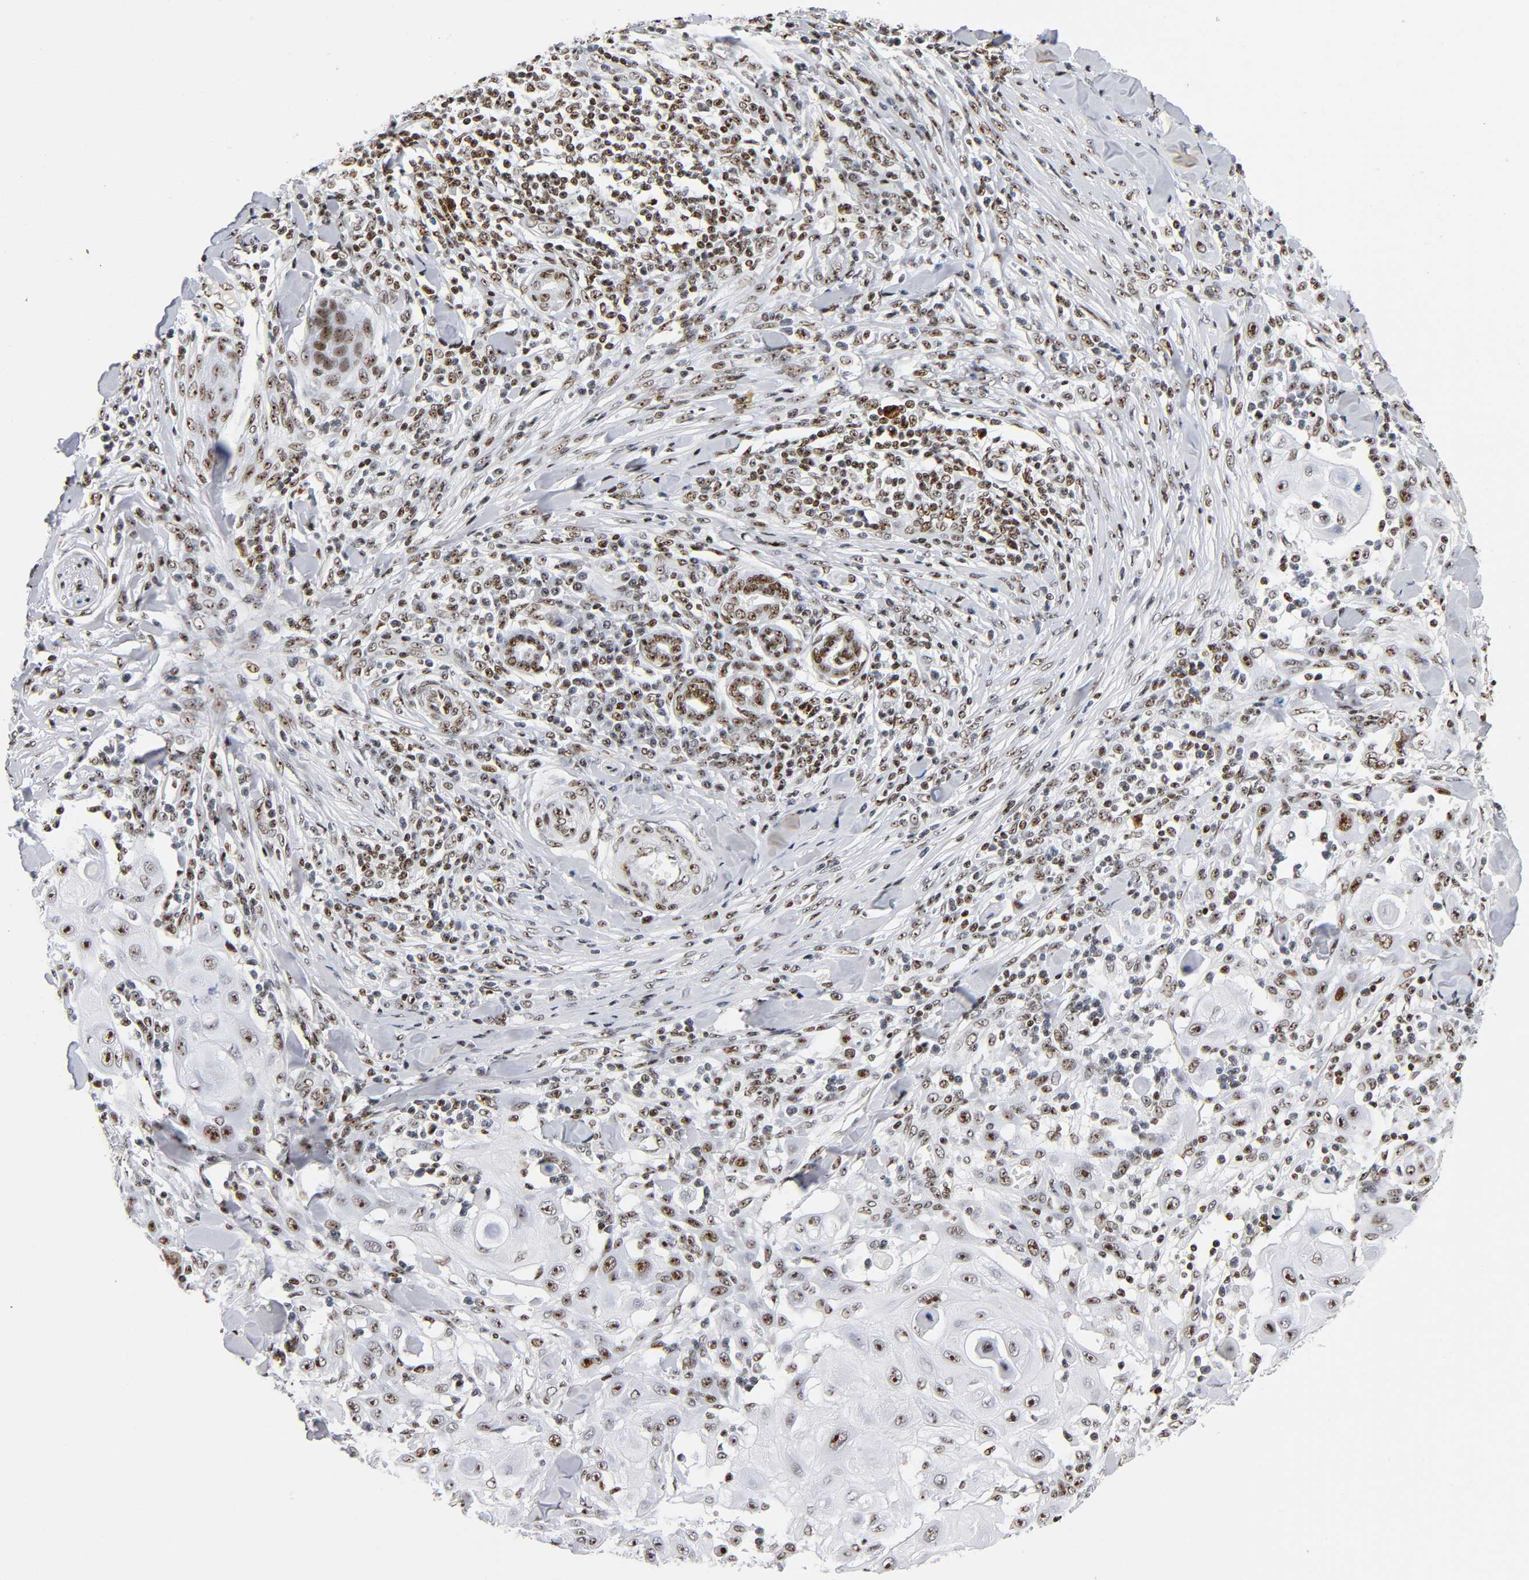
{"staining": {"intensity": "strong", "quantity": ">75%", "location": "nuclear"}, "tissue": "skin cancer", "cell_type": "Tumor cells", "image_type": "cancer", "snomed": [{"axis": "morphology", "description": "Squamous cell carcinoma, NOS"}, {"axis": "topography", "description": "Skin"}], "caption": "Skin cancer was stained to show a protein in brown. There is high levels of strong nuclear expression in approximately >75% of tumor cells.", "gene": "UBTF", "patient": {"sex": "male", "age": 24}}